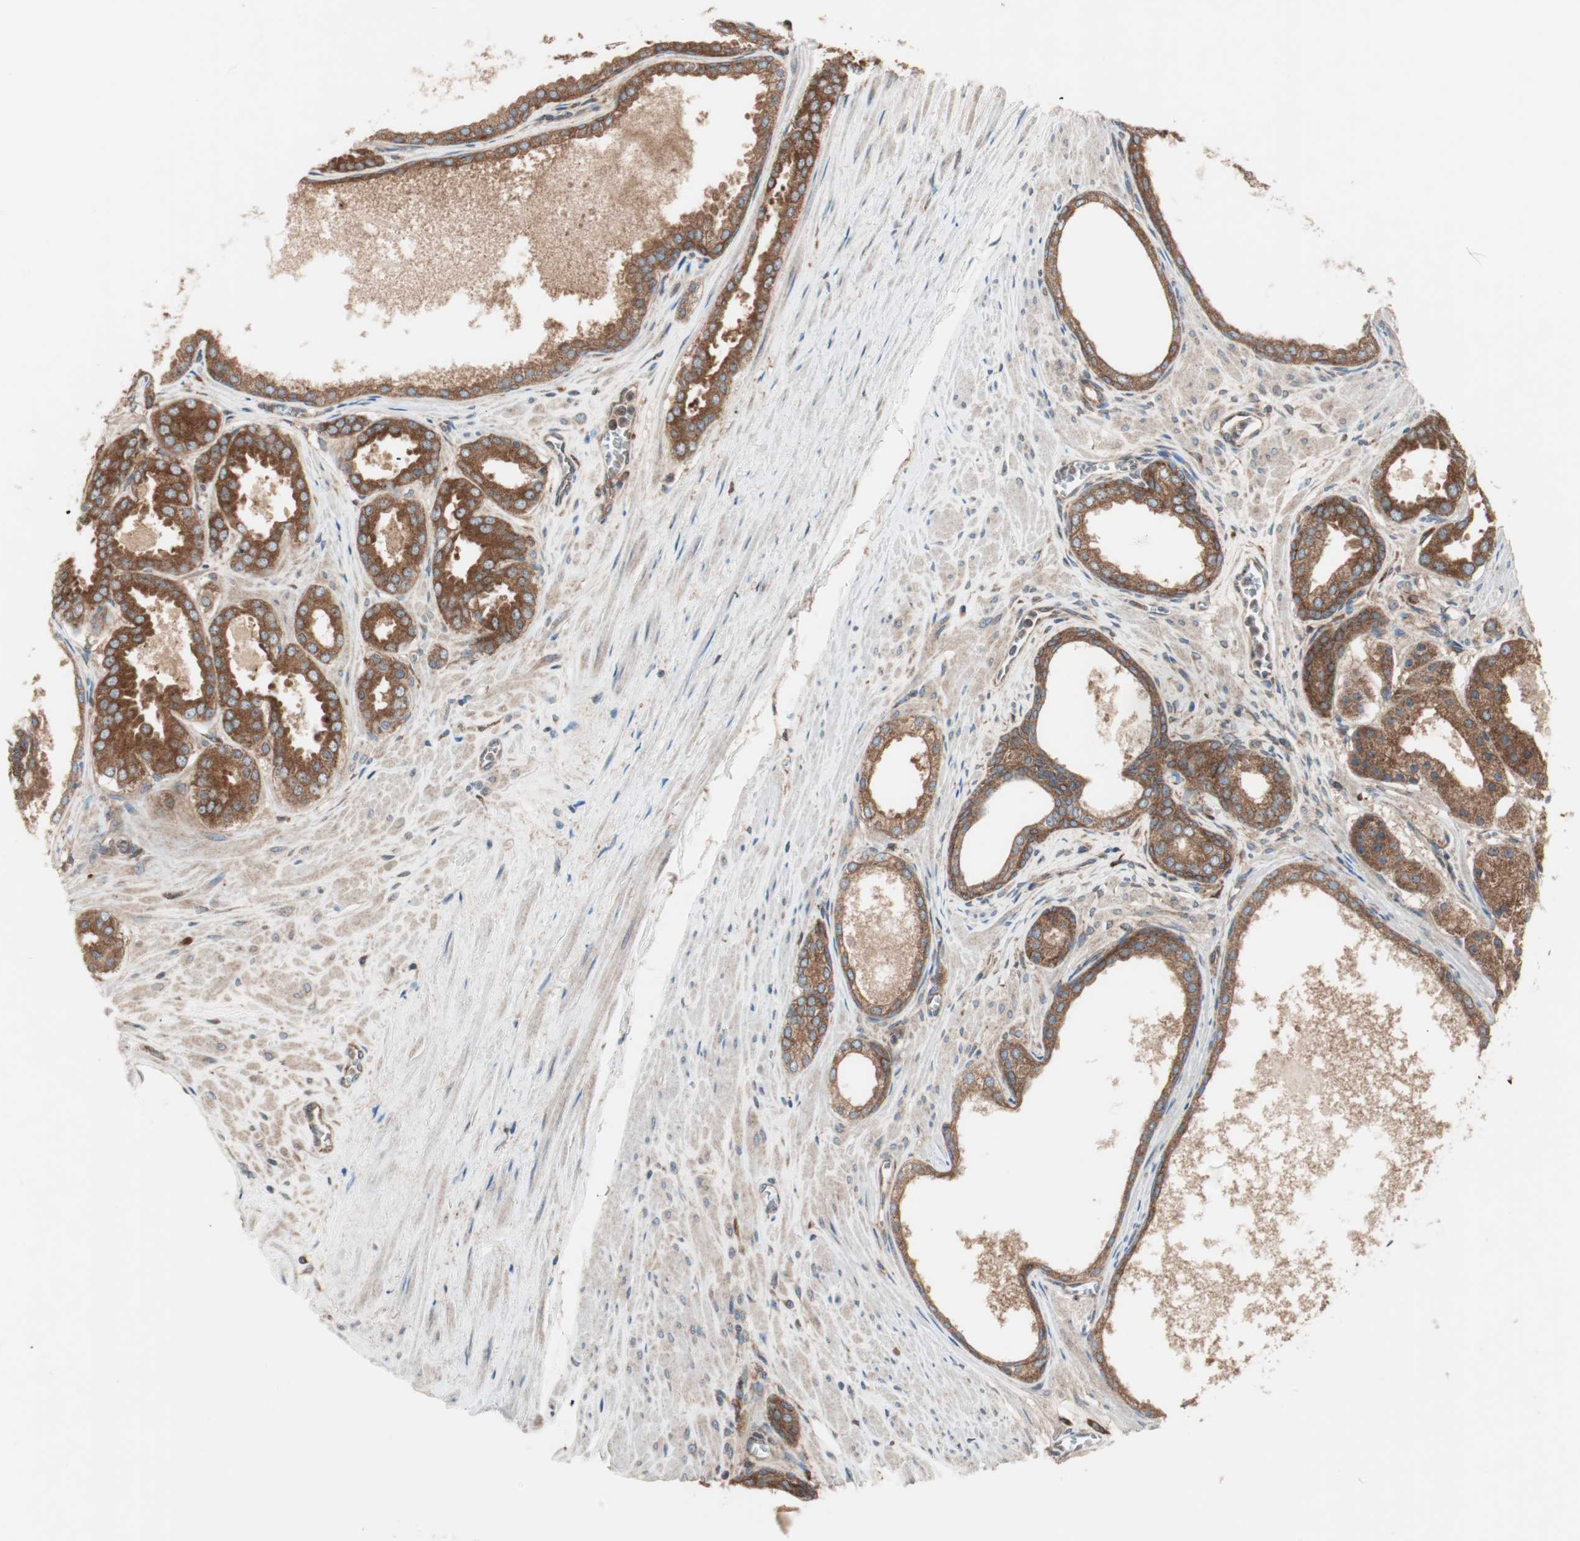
{"staining": {"intensity": "strong", "quantity": ">75%", "location": "cytoplasmic/membranous"}, "tissue": "prostate cancer", "cell_type": "Tumor cells", "image_type": "cancer", "snomed": [{"axis": "morphology", "description": "Adenocarcinoma, Low grade"}, {"axis": "topography", "description": "Prostate"}], "caption": "This micrograph demonstrates prostate cancer (adenocarcinoma (low-grade)) stained with immunohistochemistry (IHC) to label a protein in brown. The cytoplasmic/membranous of tumor cells show strong positivity for the protein. Nuclei are counter-stained blue.", "gene": "RAB5A", "patient": {"sex": "male", "age": 57}}